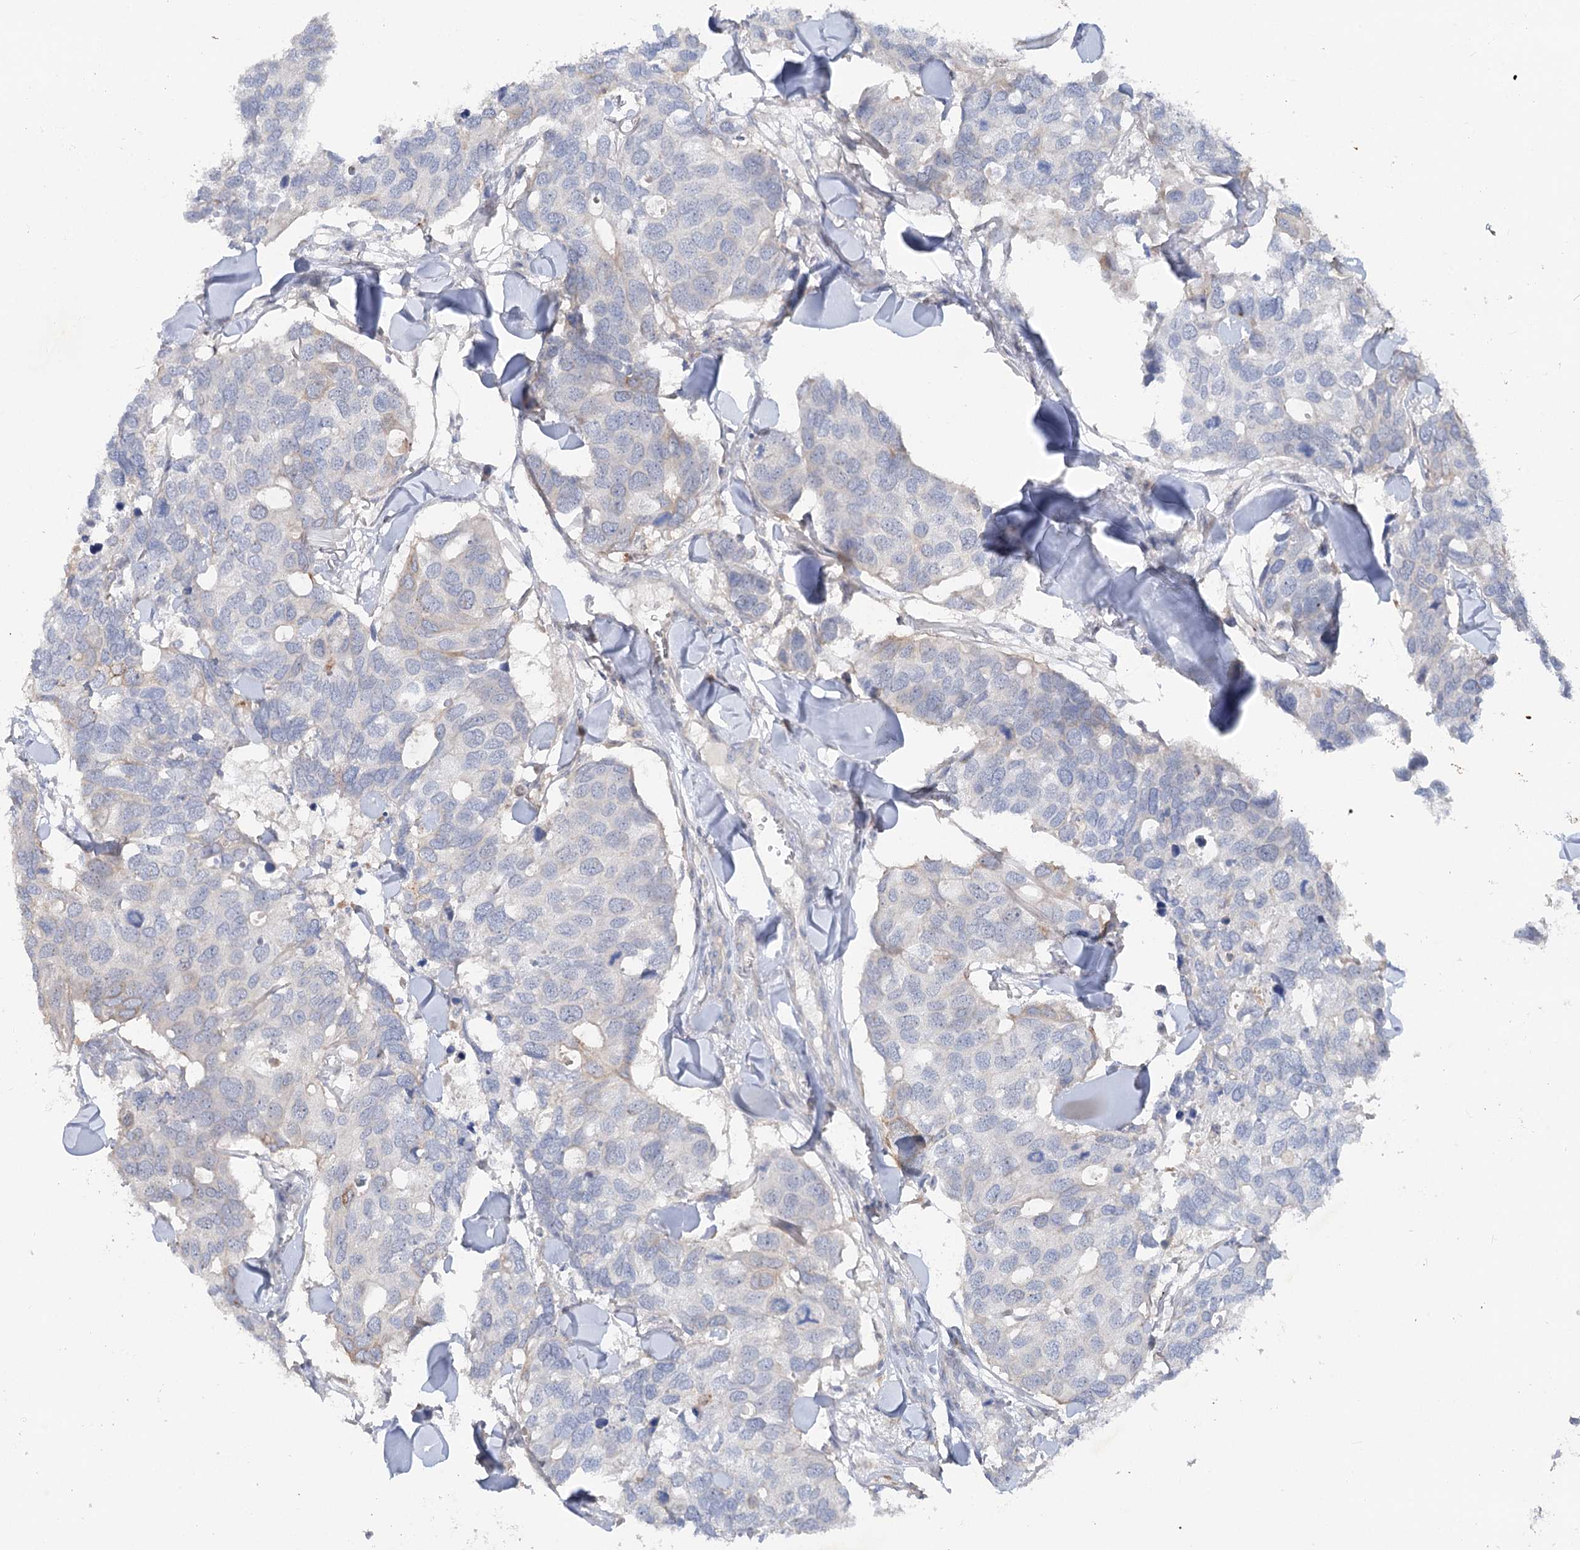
{"staining": {"intensity": "negative", "quantity": "none", "location": "none"}, "tissue": "breast cancer", "cell_type": "Tumor cells", "image_type": "cancer", "snomed": [{"axis": "morphology", "description": "Duct carcinoma"}, {"axis": "topography", "description": "Breast"}], "caption": "Immunohistochemical staining of human invasive ductal carcinoma (breast) displays no significant positivity in tumor cells. (Brightfield microscopy of DAB immunohistochemistry at high magnification).", "gene": "SCN11A", "patient": {"sex": "female", "age": 83}}